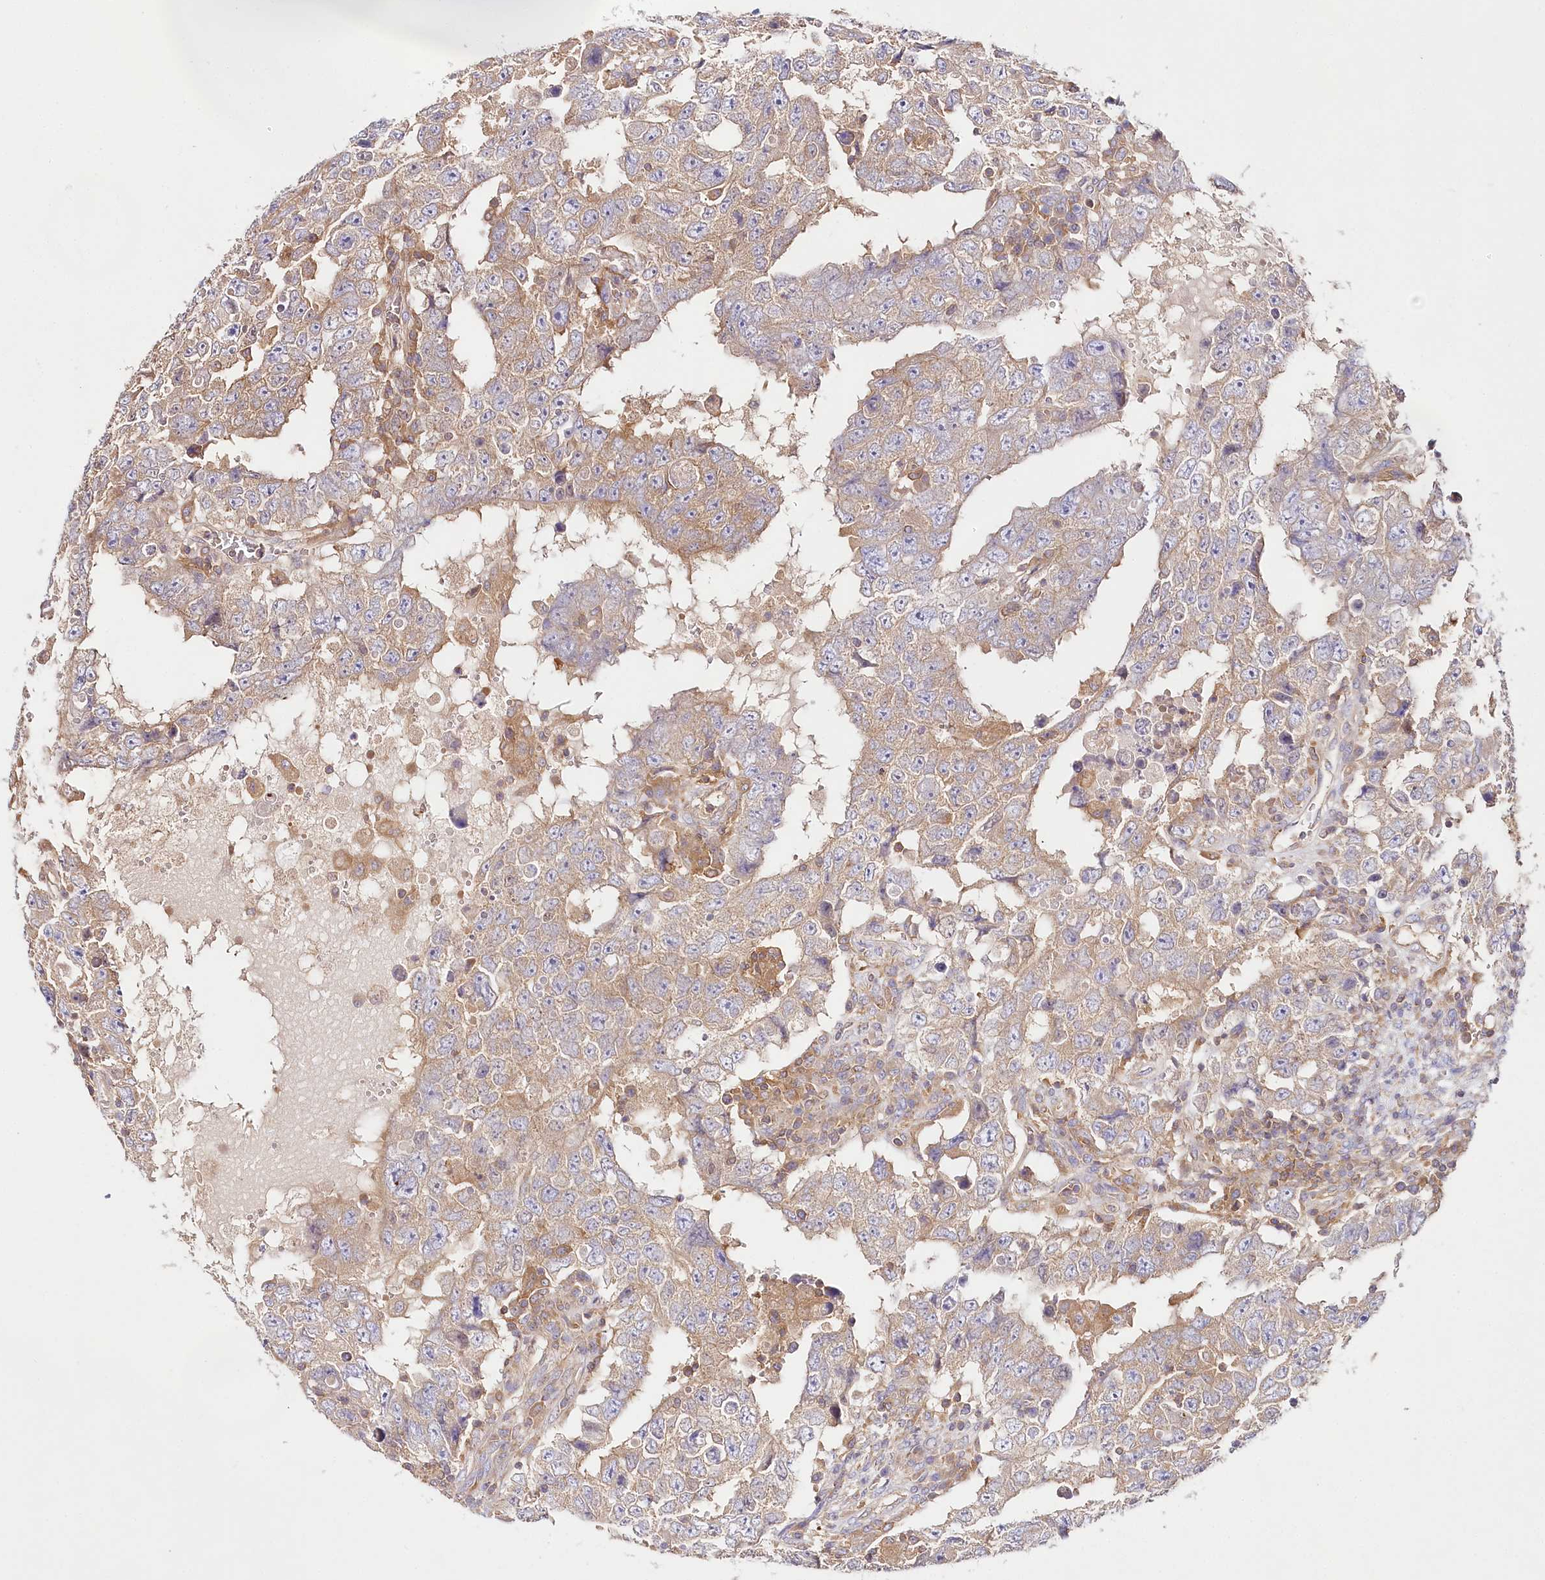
{"staining": {"intensity": "weak", "quantity": "25%-75%", "location": "cytoplasmic/membranous"}, "tissue": "testis cancer", "cell_type": "Tumor cells", "image_type": "cancer", "snomed": [{"axis": "morphology", "description": "Carcinoma, Embryonal, NOS"}, {"axis": "topography", "description": "Testis"}], "caption": "Brown immunohistochemical staining in human embryonal carcinoma (testis) exhibits weak cytoplasmic/membranous positivity in approximately 25%-75% of tumor cells.", "gene": "ABRAXAS2", "patient": {"sex": "male", "age": 26}}